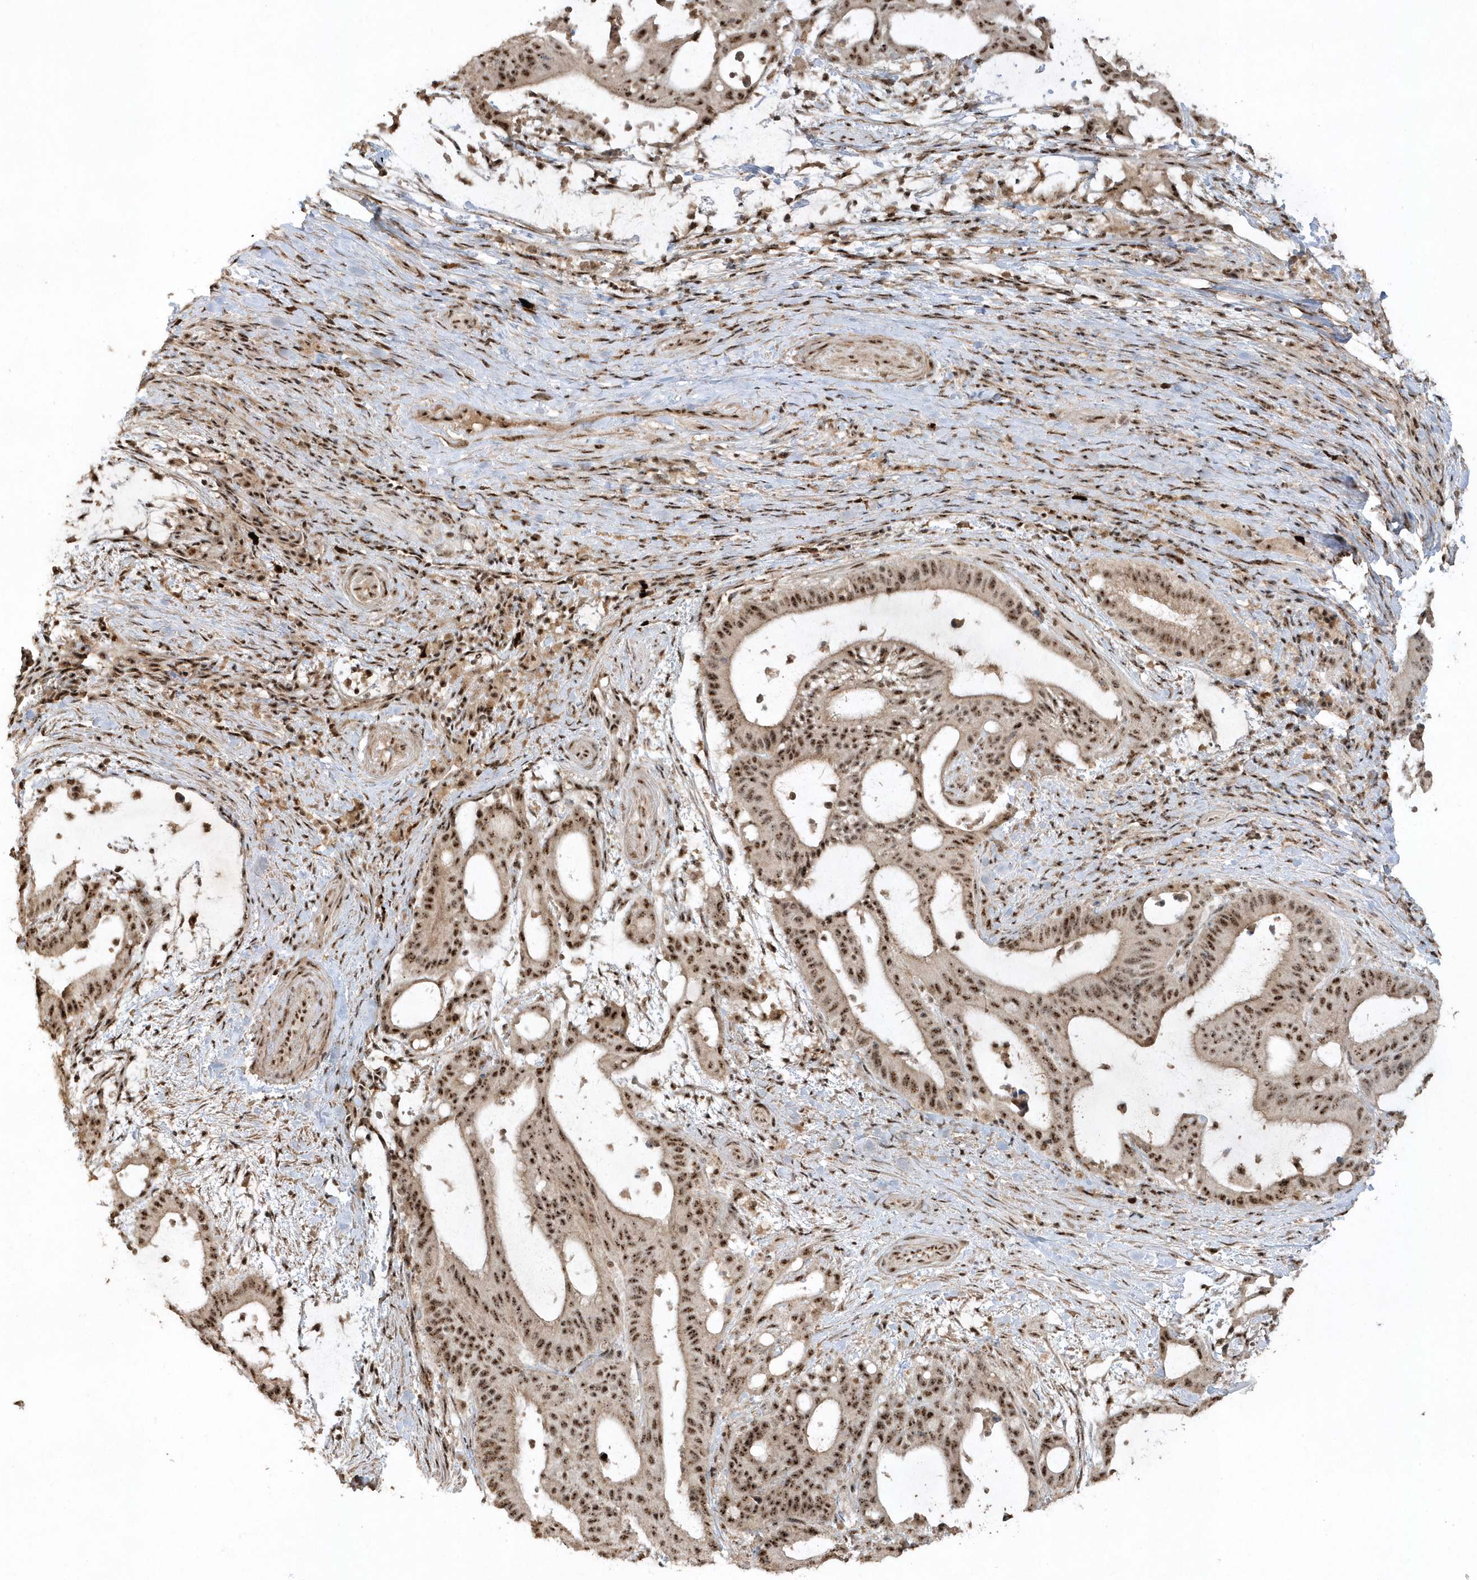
{"staining": {"intensity": "strong", "quantity": ">75%", "location": "nuclear"}, "tissue": "liver cancer", "cell_type": "Tumor cells", "image_type": "cancer", "snomed": [{"axis": "morphology", "description": "Normal tissue, NOS"}, {"axis": "morphology", "description": "Cholangiocarcinoma"}, {"axis": "topography", "description": "Liver"}, {"axis": "topography", "description": "Peripheral nerve tissue"}], "caption": "Liver cholangiocarcinoma tissue shows strong nuclear positivity in about >75% of tumor cells (DAB (3,3'-diaminobenzidine) IHC with brightfield microscopy, high magnification).", "gene": "POLR3B", "patient": {"sex": "female", "age": 73}}